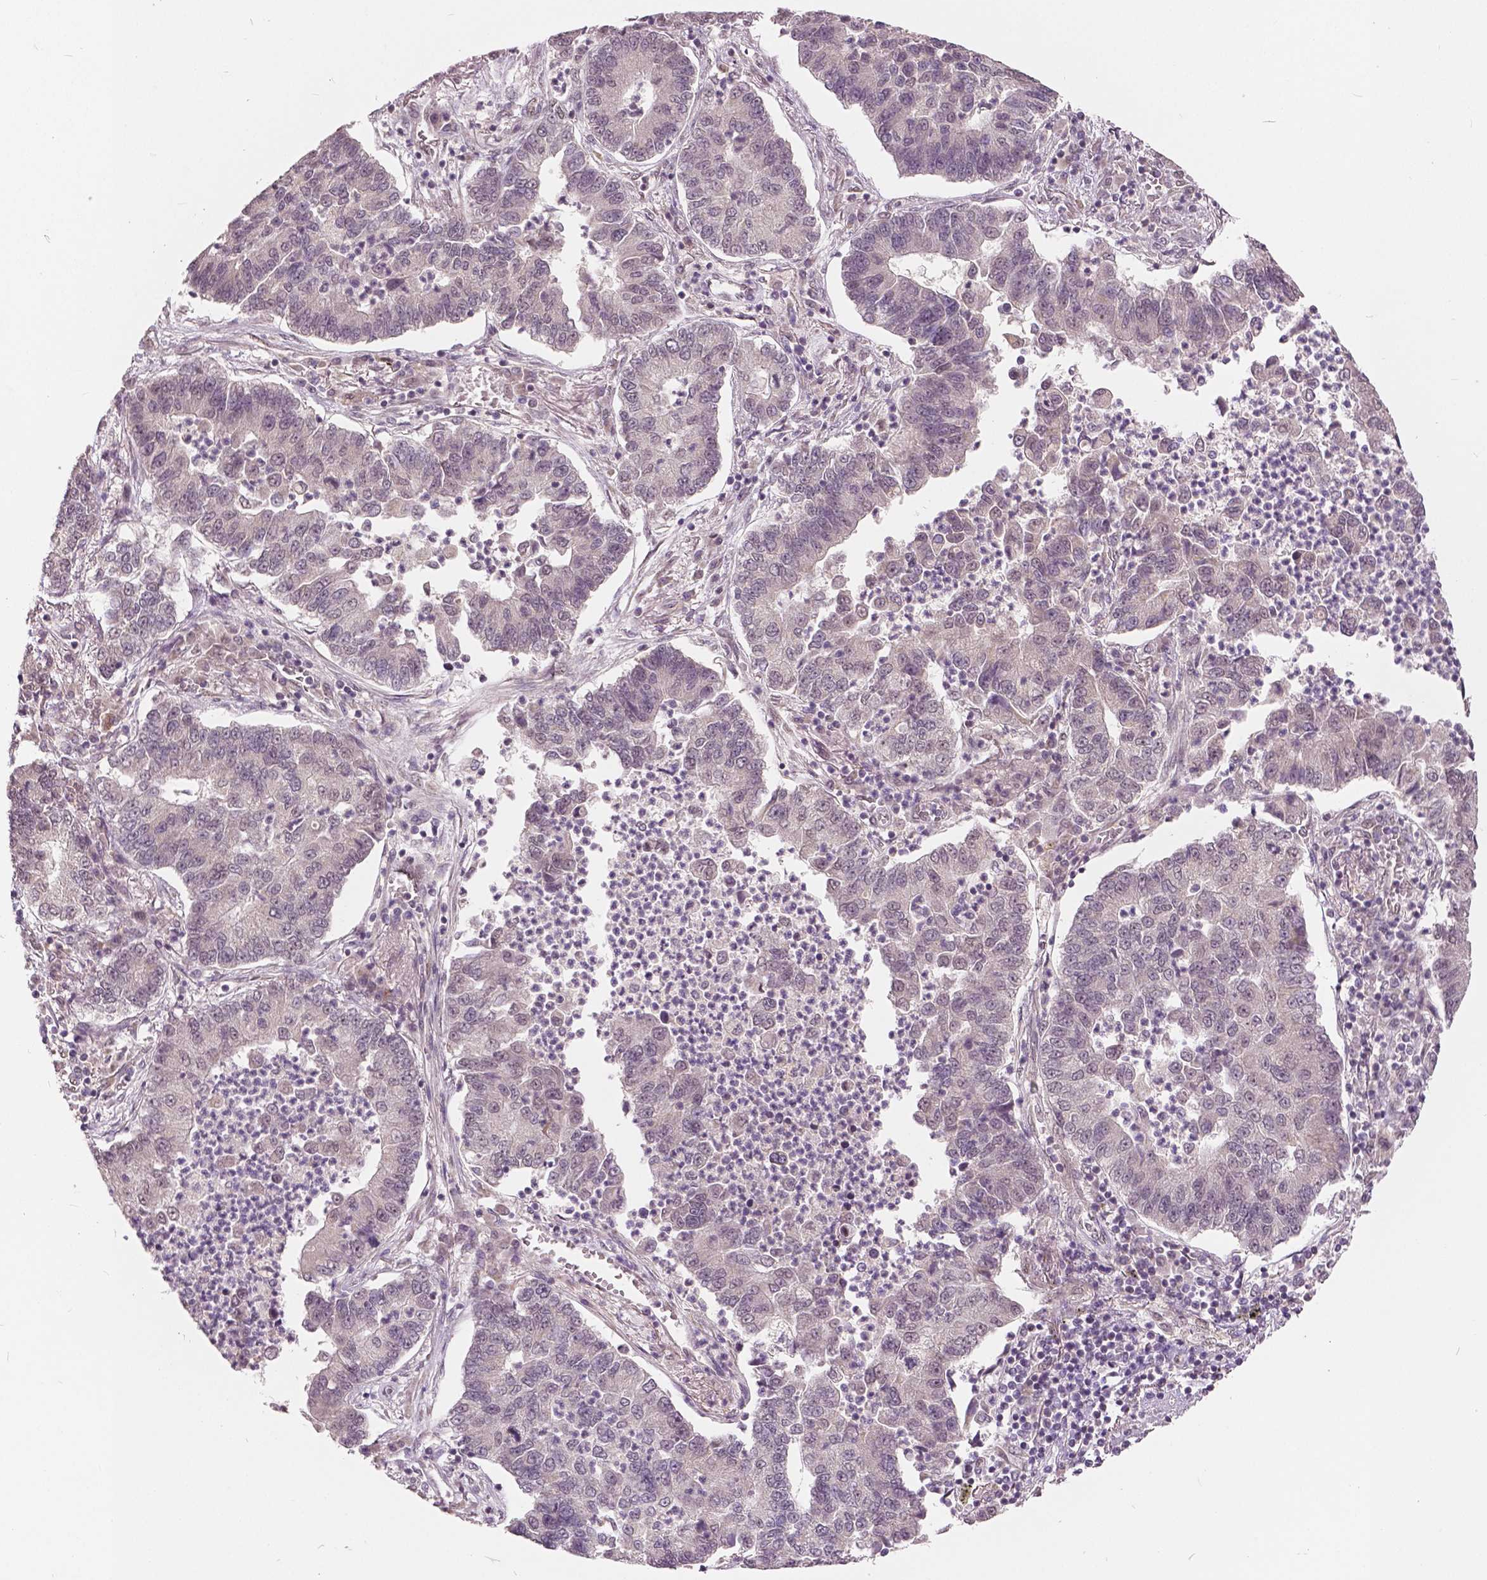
{"staining": {"intensity": "negative", "quantity": "none", "location": "none"}, "tissue": "lung cancer", "cell_type": "Tumor cells", "image_type": "cancer", "snomed": [{"axis": "morphology", "description": "Adenocarcinoma, NOS"}, {"axis": "topography", "description": "Lung"}], "caption": "This is an immunohistochemistry (IHC) micrograph of lung cancer. There is no positivity in tumor cells.", "gene": "HMBOX1", "patient": {"sex": "female", "age": 57}}